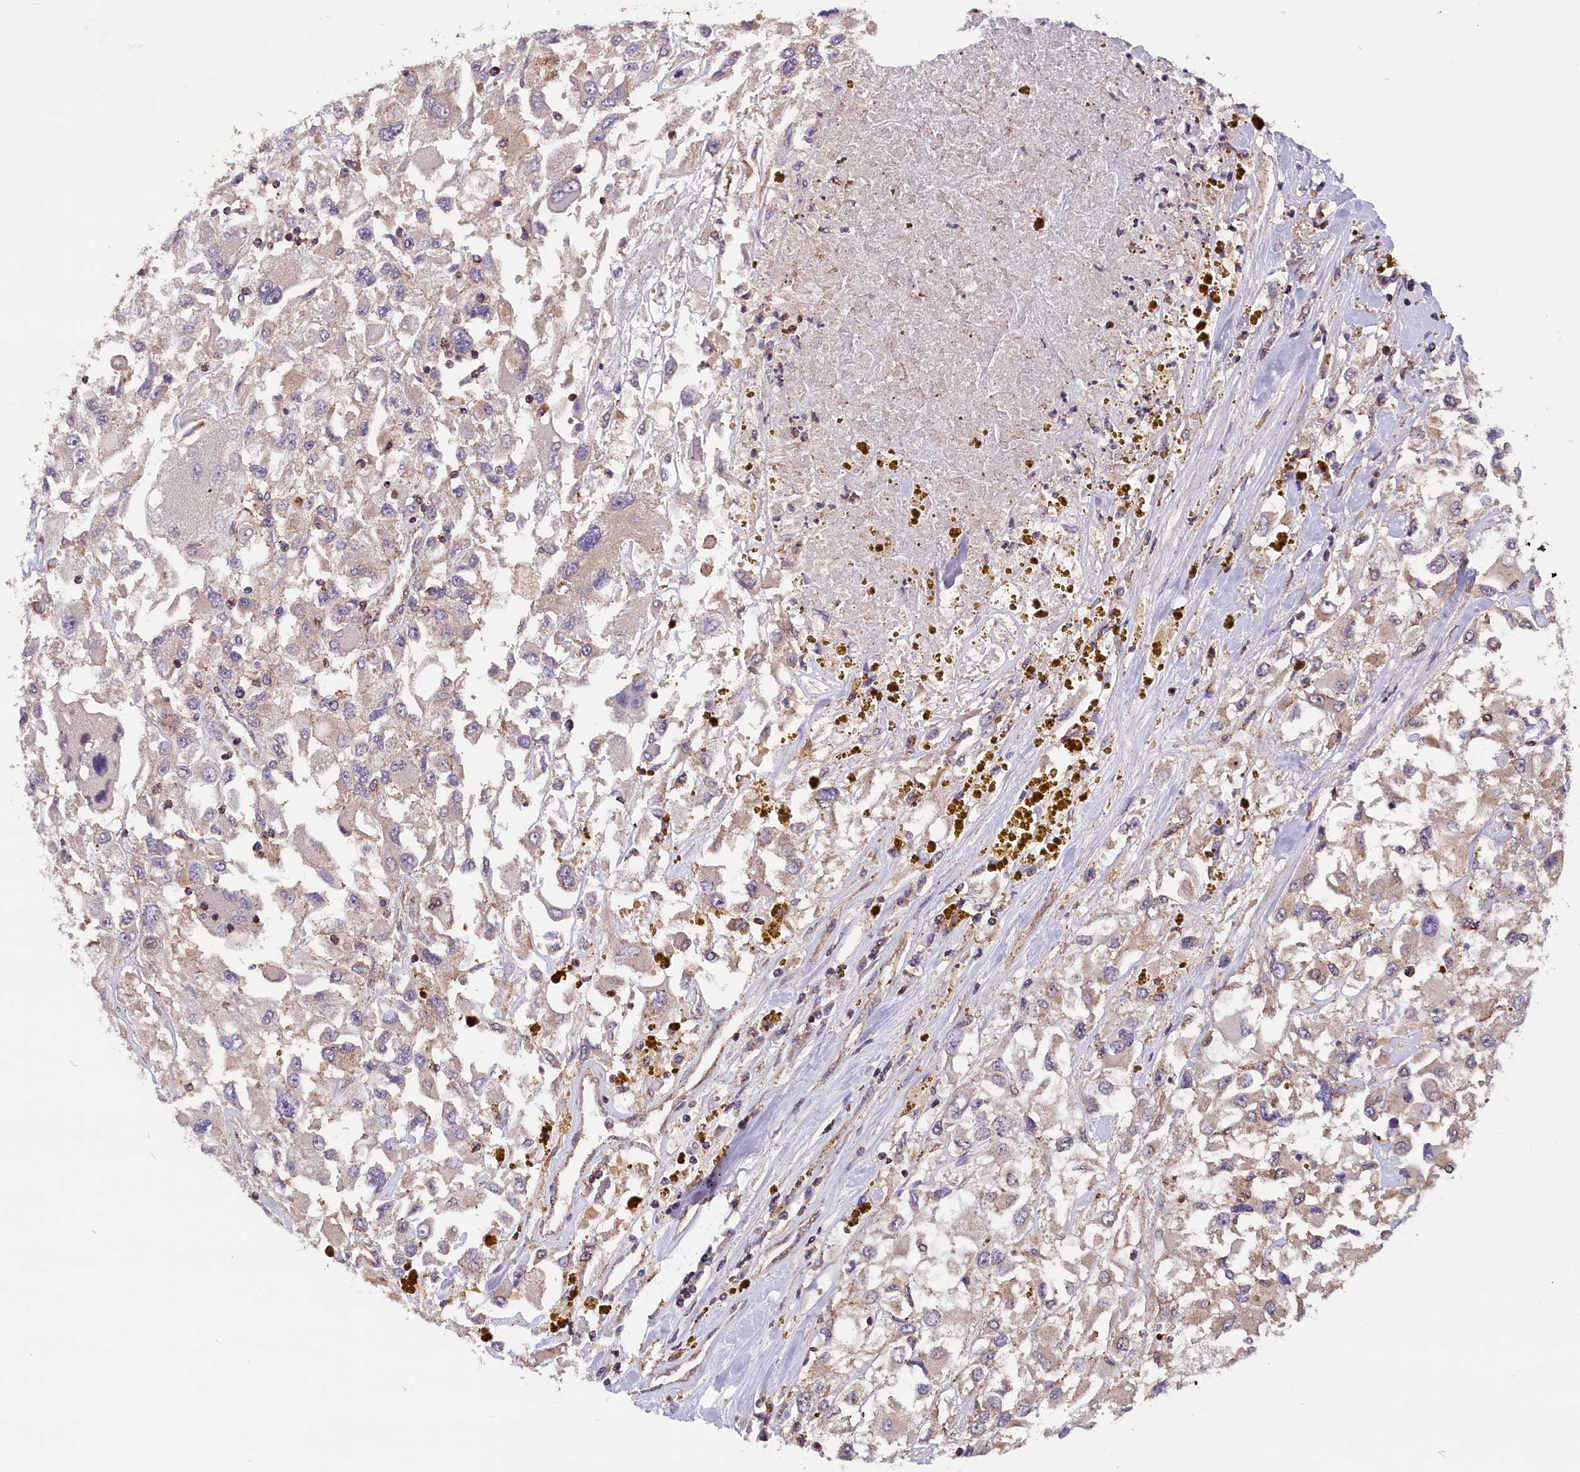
{"staining": {"intensity": "weak", "quantity": "<25%", "location": "cytoplasmic/membranous"}, "tissue": "renal cancer", "cell_type": "Tumor cells", "image_type": "cancer", "snomed": [{"axis": "morphology", "description": "Adenocarcinoma, NOS"}, {"axis": "topography", "description": "Kidney"}], "caption": "Renal cancer (adenocarcinoma) was stained to show a protein in brown. There is no significant expression in tumor cells.", "gene": "IST1", "patient": {"sex": "female", "age": 52}}